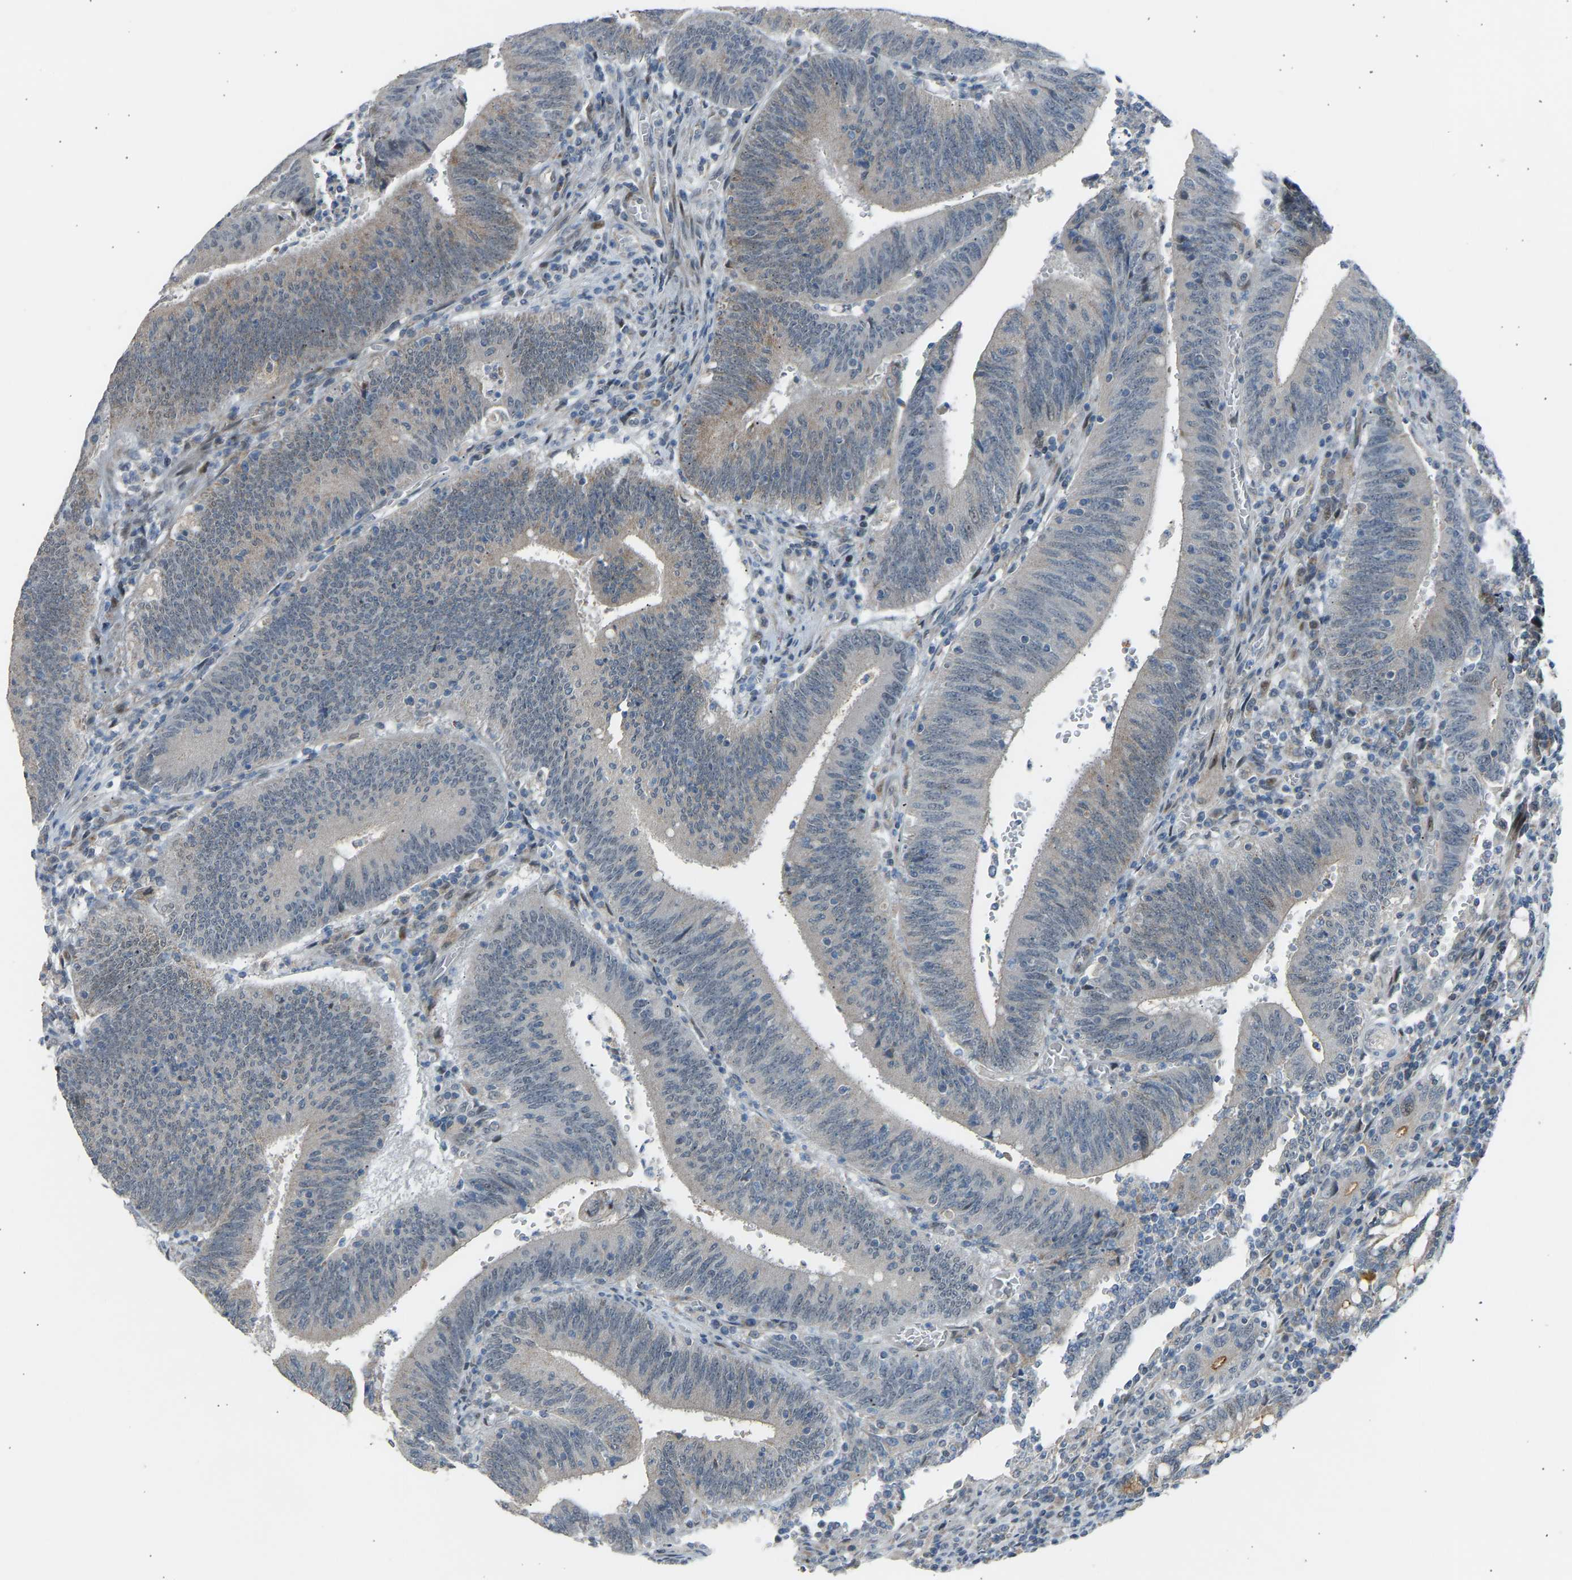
{"staining": {"intensity": "negative", "quantity": "none", "location": "none"}, "tissue": "colorectal cancer", "cell_type": "Tumor cells", "image_type": "cancer", "snomed": [{"axis": "morphology", "description": "Normal tissue, NOS"}, {"axis": "morphology", "description": "Adenocarcinoma, NOS"}, {"axis": "topography", "description": "Rectum"}], "caption": "IHC micrograph of neoplastic tissue: colorectal adenocarcinoma stained with DAB (3,3'-diaminobenzidine) demonstrates no significant protein positivity in tumor cells.", "gene": "VPS41", "patient": {"sex": "female", "age": 66}}